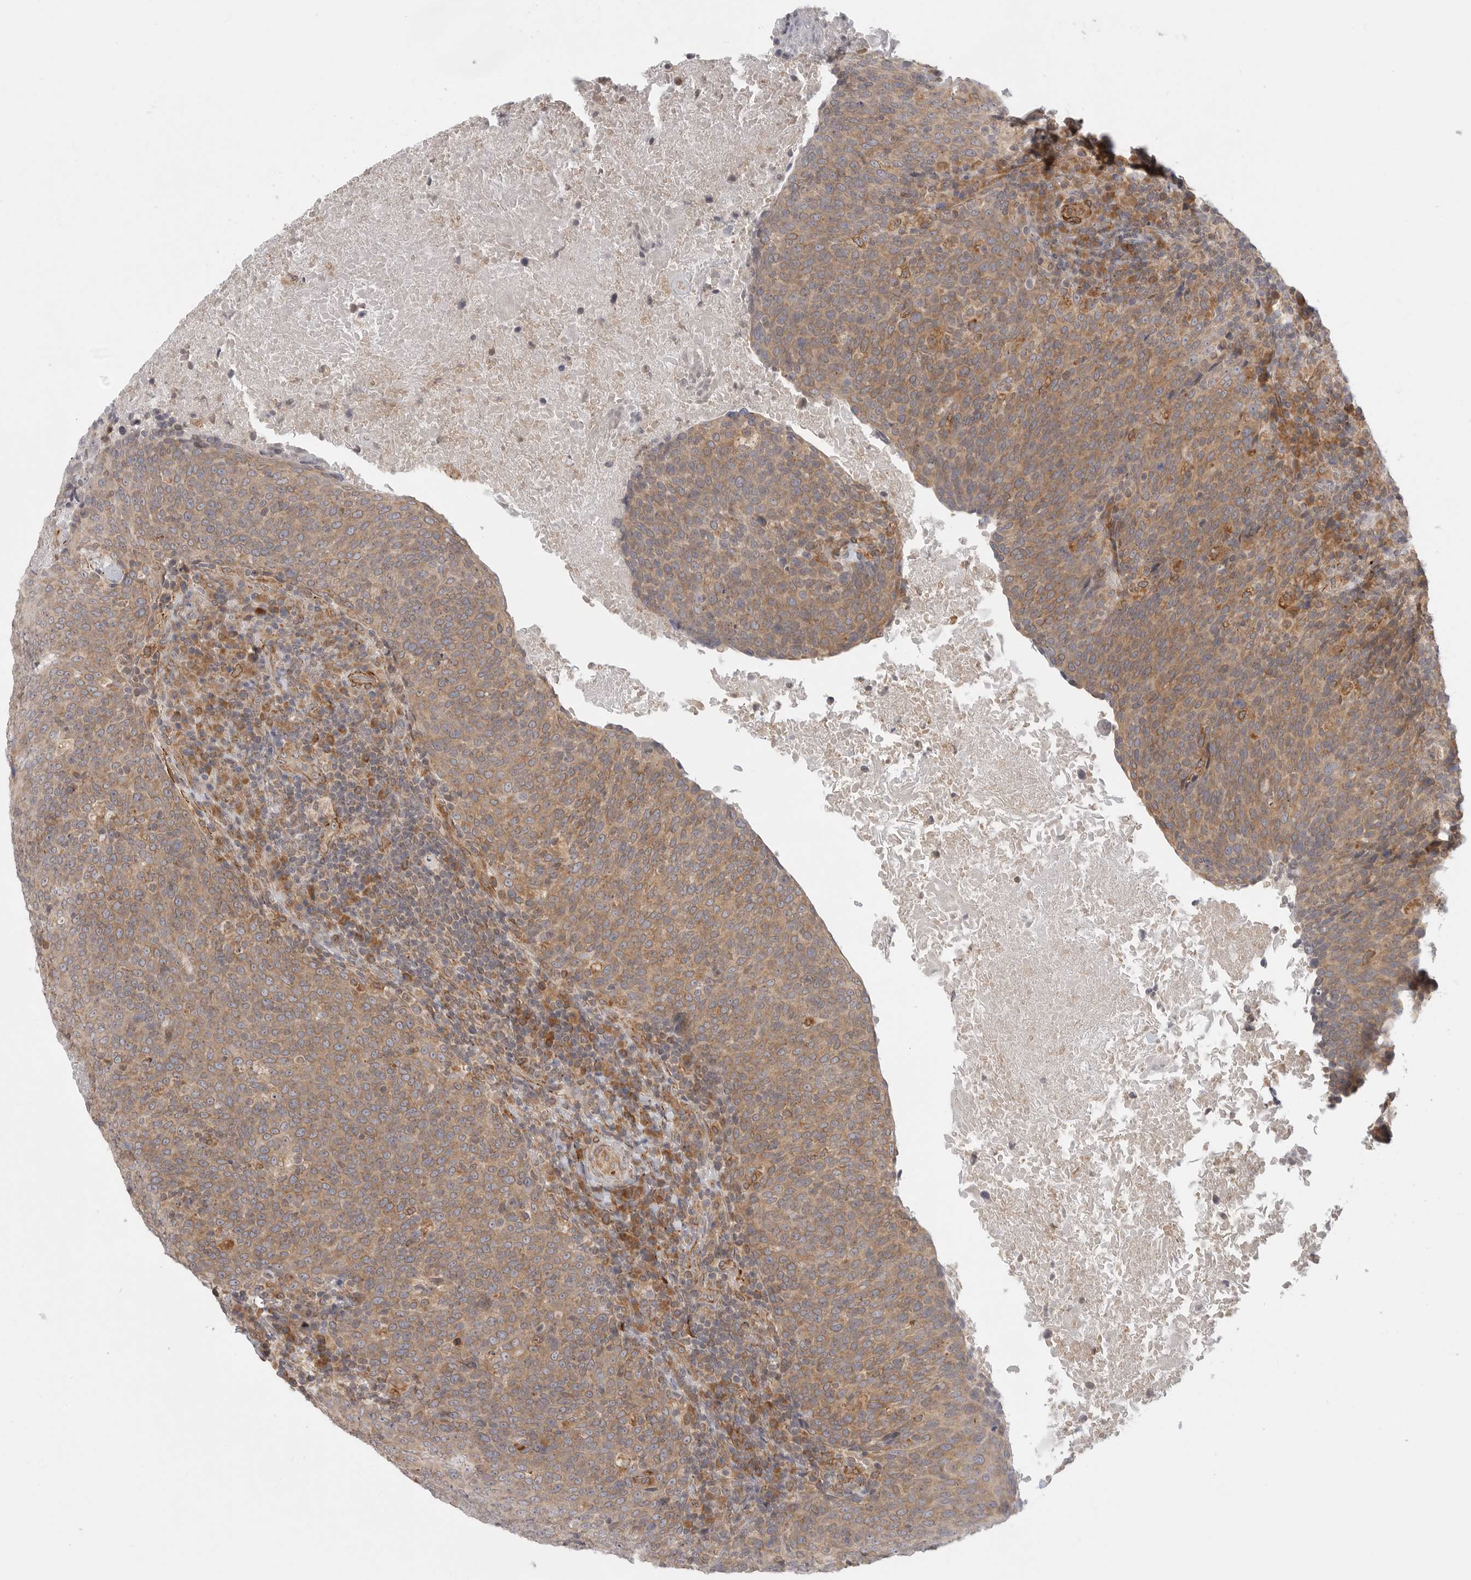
{"staining": {"intensity": "moderate", "quantity": ">75%", "location": "cytoplasmic/membranous"}, "tissue": "head and neck cancer", "cell_type": "Tumor cells", "image_type": "cancer", "snomed": [{"axis": "morphology", "description": "Squamous cell carcinoma, NOS"}, {"axis": "morphology", "description": "Squamous cell carcinoma, metastatic, NOS"}, {"axis": "topography", "description": "Lymph node"}, {"axis": "topography", "description": "Head-Neck"}], "caption": "A brown stain shows moderate cytoplasmic/membranous staining of a protein in head and neck cancer tumor cells.", "gene": "CERS2", "patient": {"sex": "male", "age": 62}}